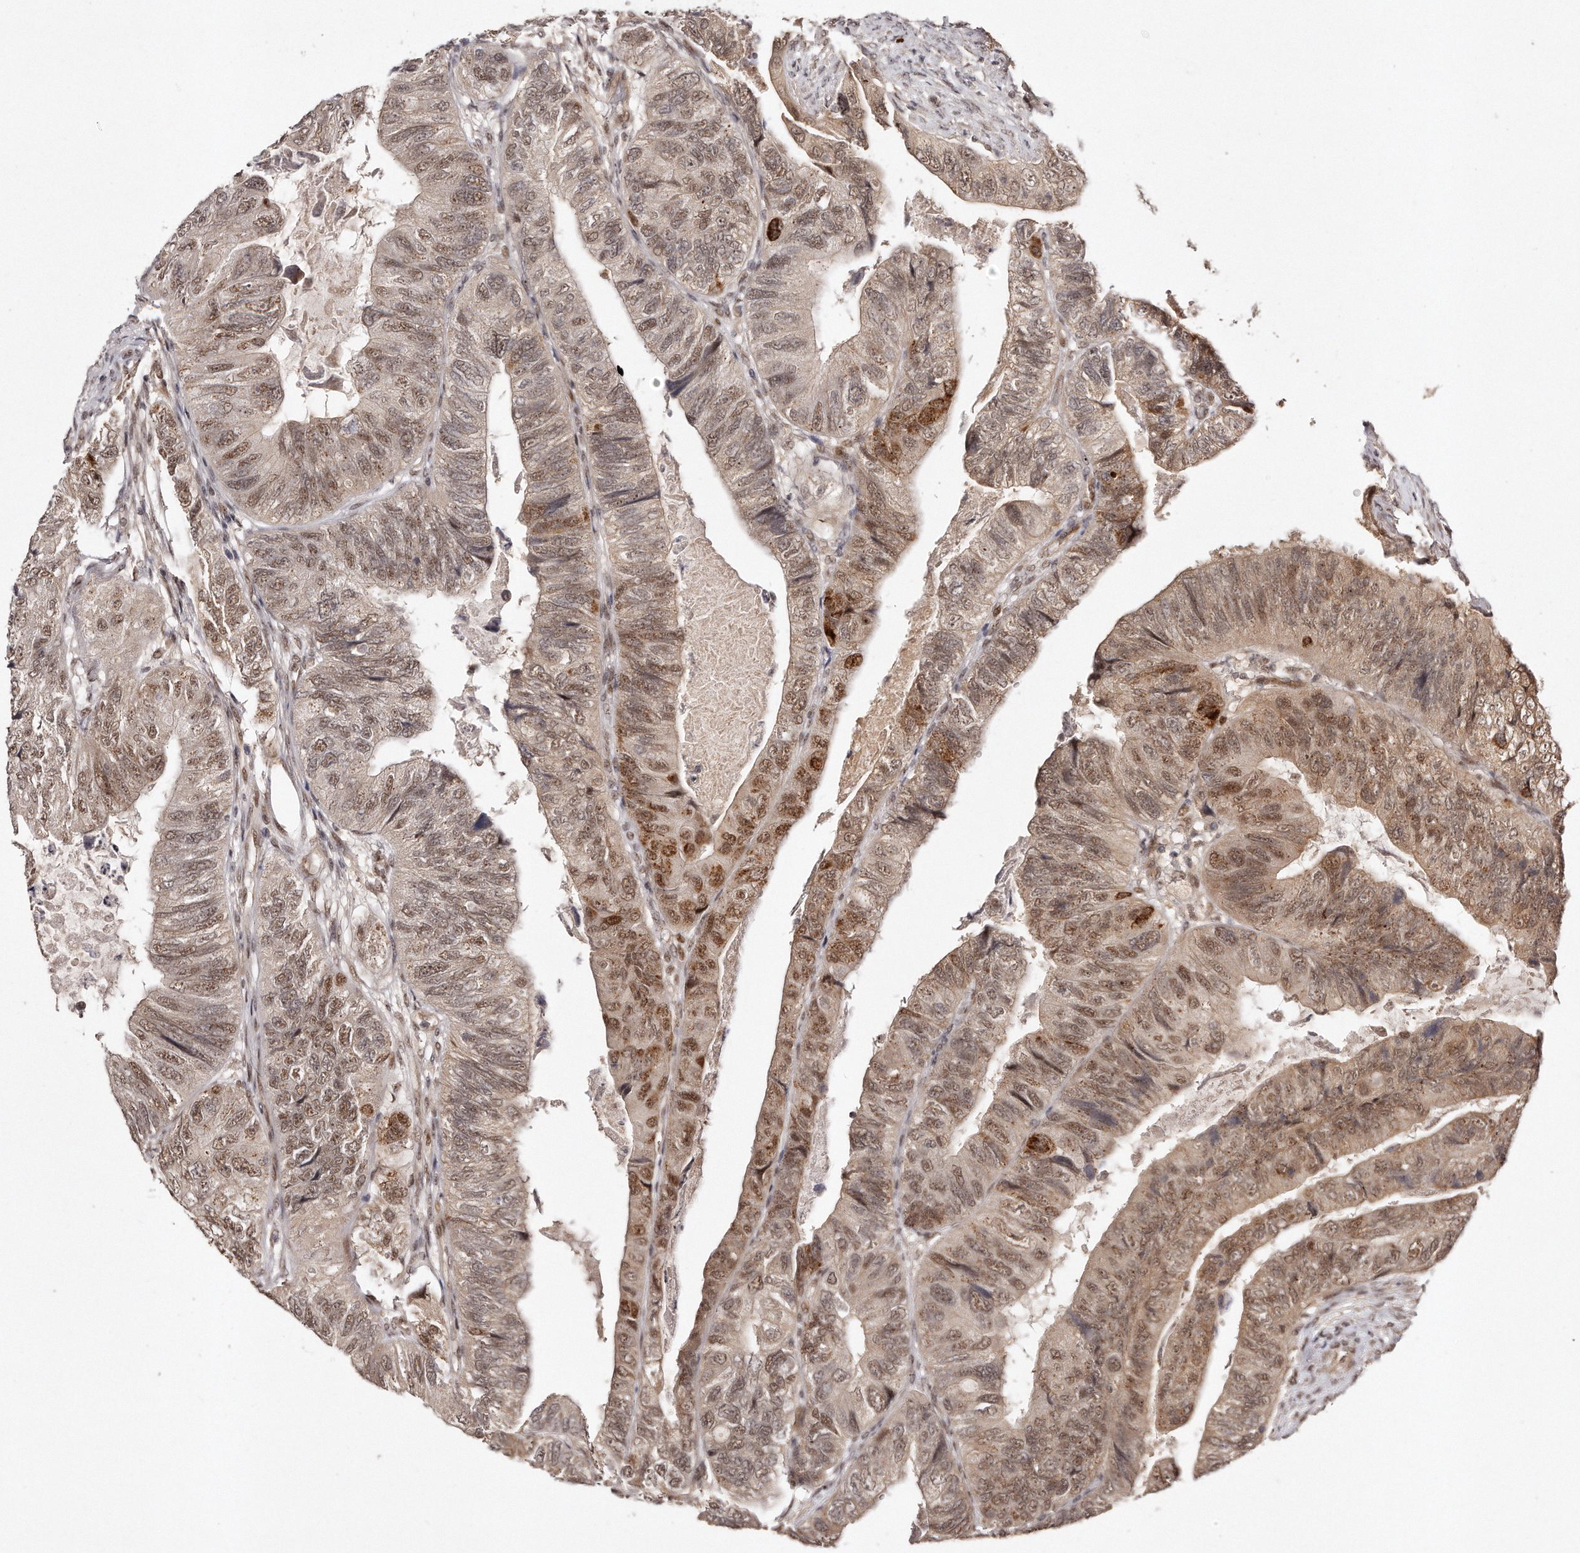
{"staining": {"intensity": "moderate", "quantity": ">75%", "location": "nuclear"}, "tissue": "colorectal cancer", "cell_type": "Tumor cells", "image_type": "cancer", "snomed": [{"axis": "morphology", "description": "Adenocarcinoma, NOS"}, {"axis": "topography", "description": "Rectum"}], "caption": "Colorectal adenocarcinoma was stained to show a protein in brown. There is medium levels of moderate nuclear staining in about >75% of tumor cells. The protein of interest is shown in brown color, while the nuclei are stained blue.", "gene": "SOX4", "patient": {"sex": "male", "age": 63}}